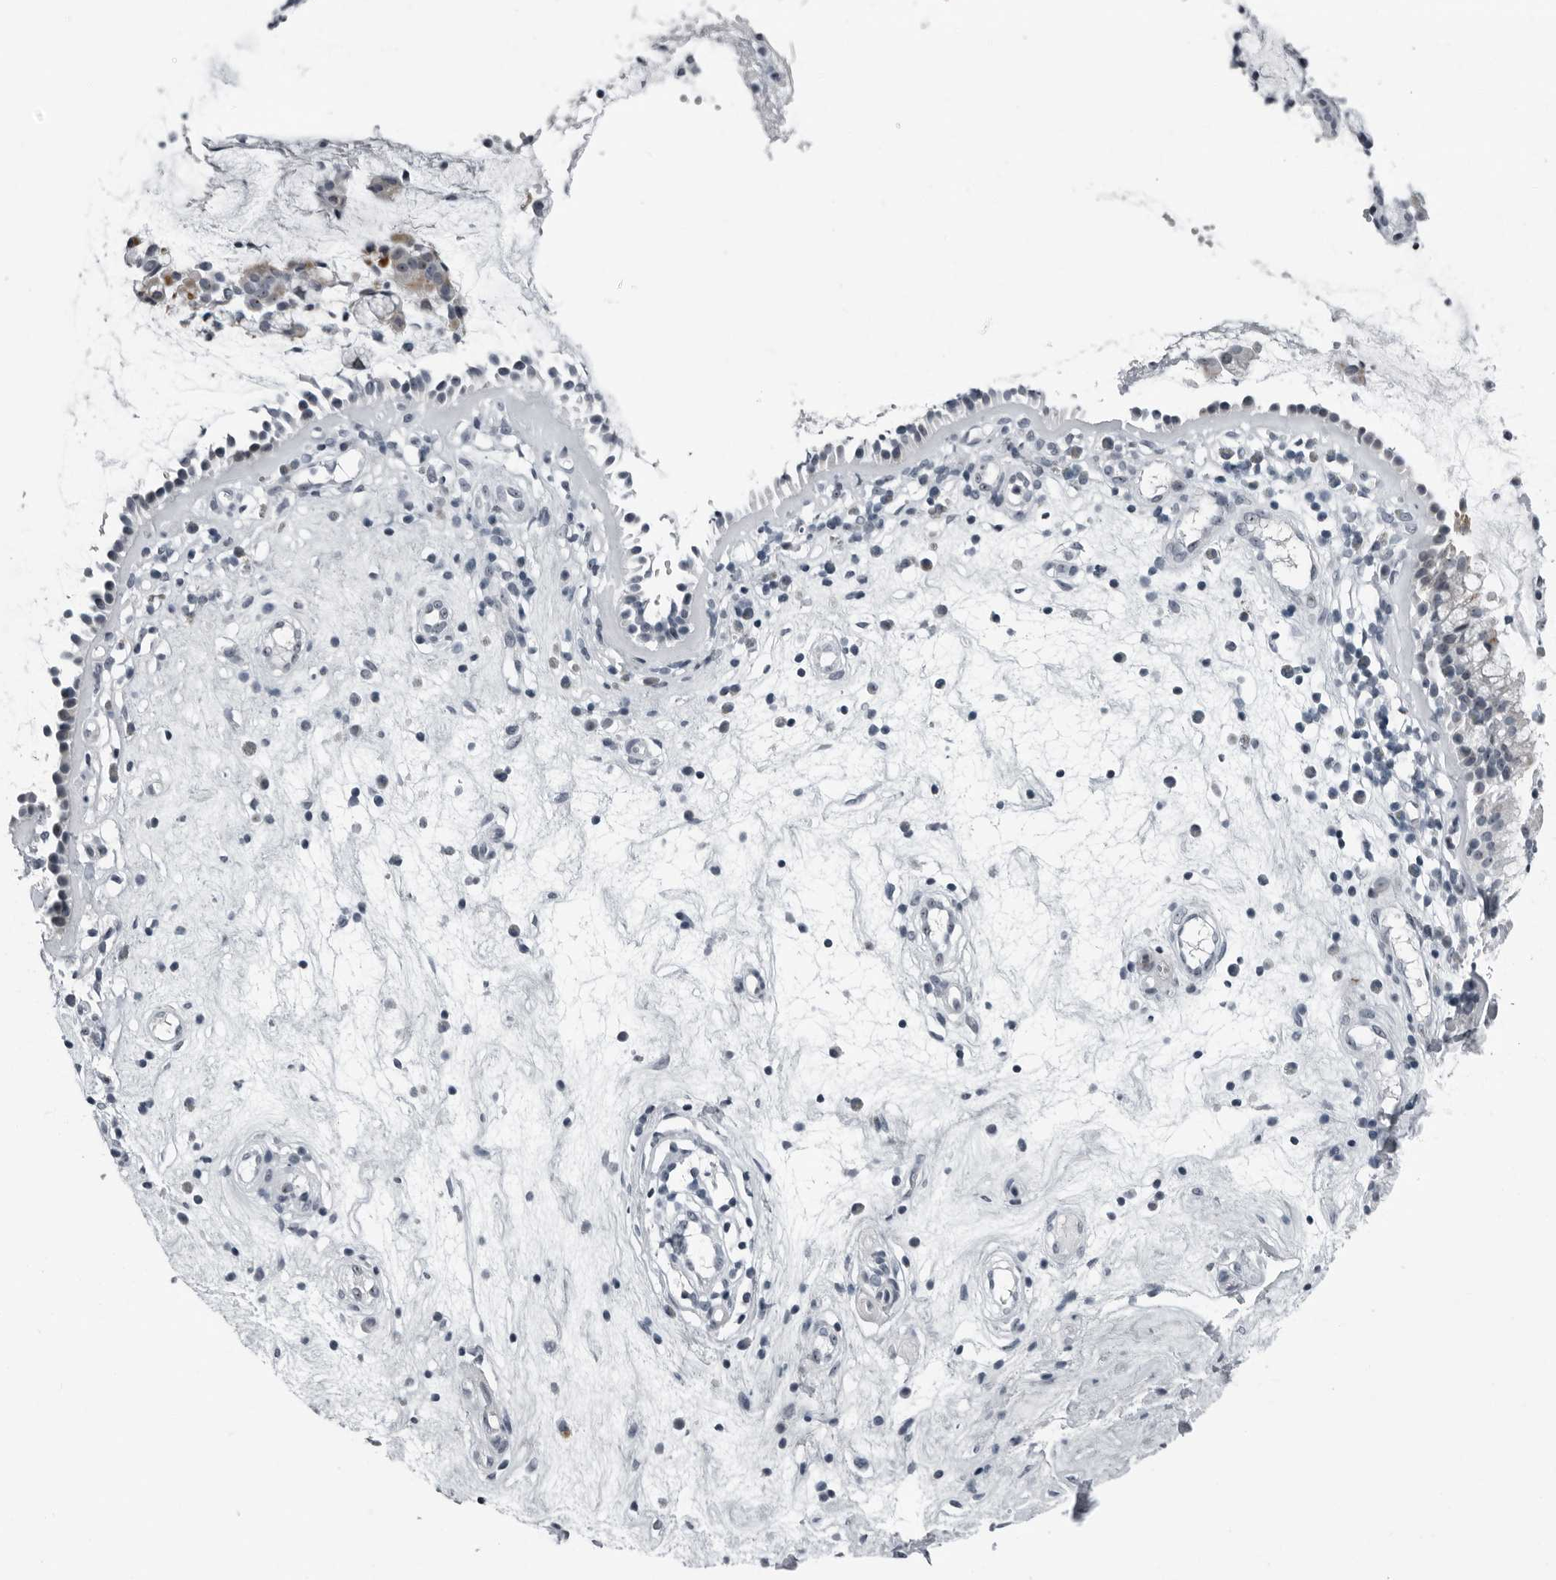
{"staining": {"intensity": "negative", "quantity": "none", "location": "none"}, "tissue": "nasopharynx", "cell_type": "Respiratory epithelial cells", "image_type": "normal", "snomed": [{"axis": "morphology", "description": "Normal tissue, NOS"}, {"axis": "topography", "description": "Nasopharynx"}], "caption": "Protein analysis of normal nasopharynx exhibits no significant positivity in respiratory epithelial cells. Nuclei are stained in blue.", "gene": "PDCD11", "patient": {"sex": "female", "age": 39}}